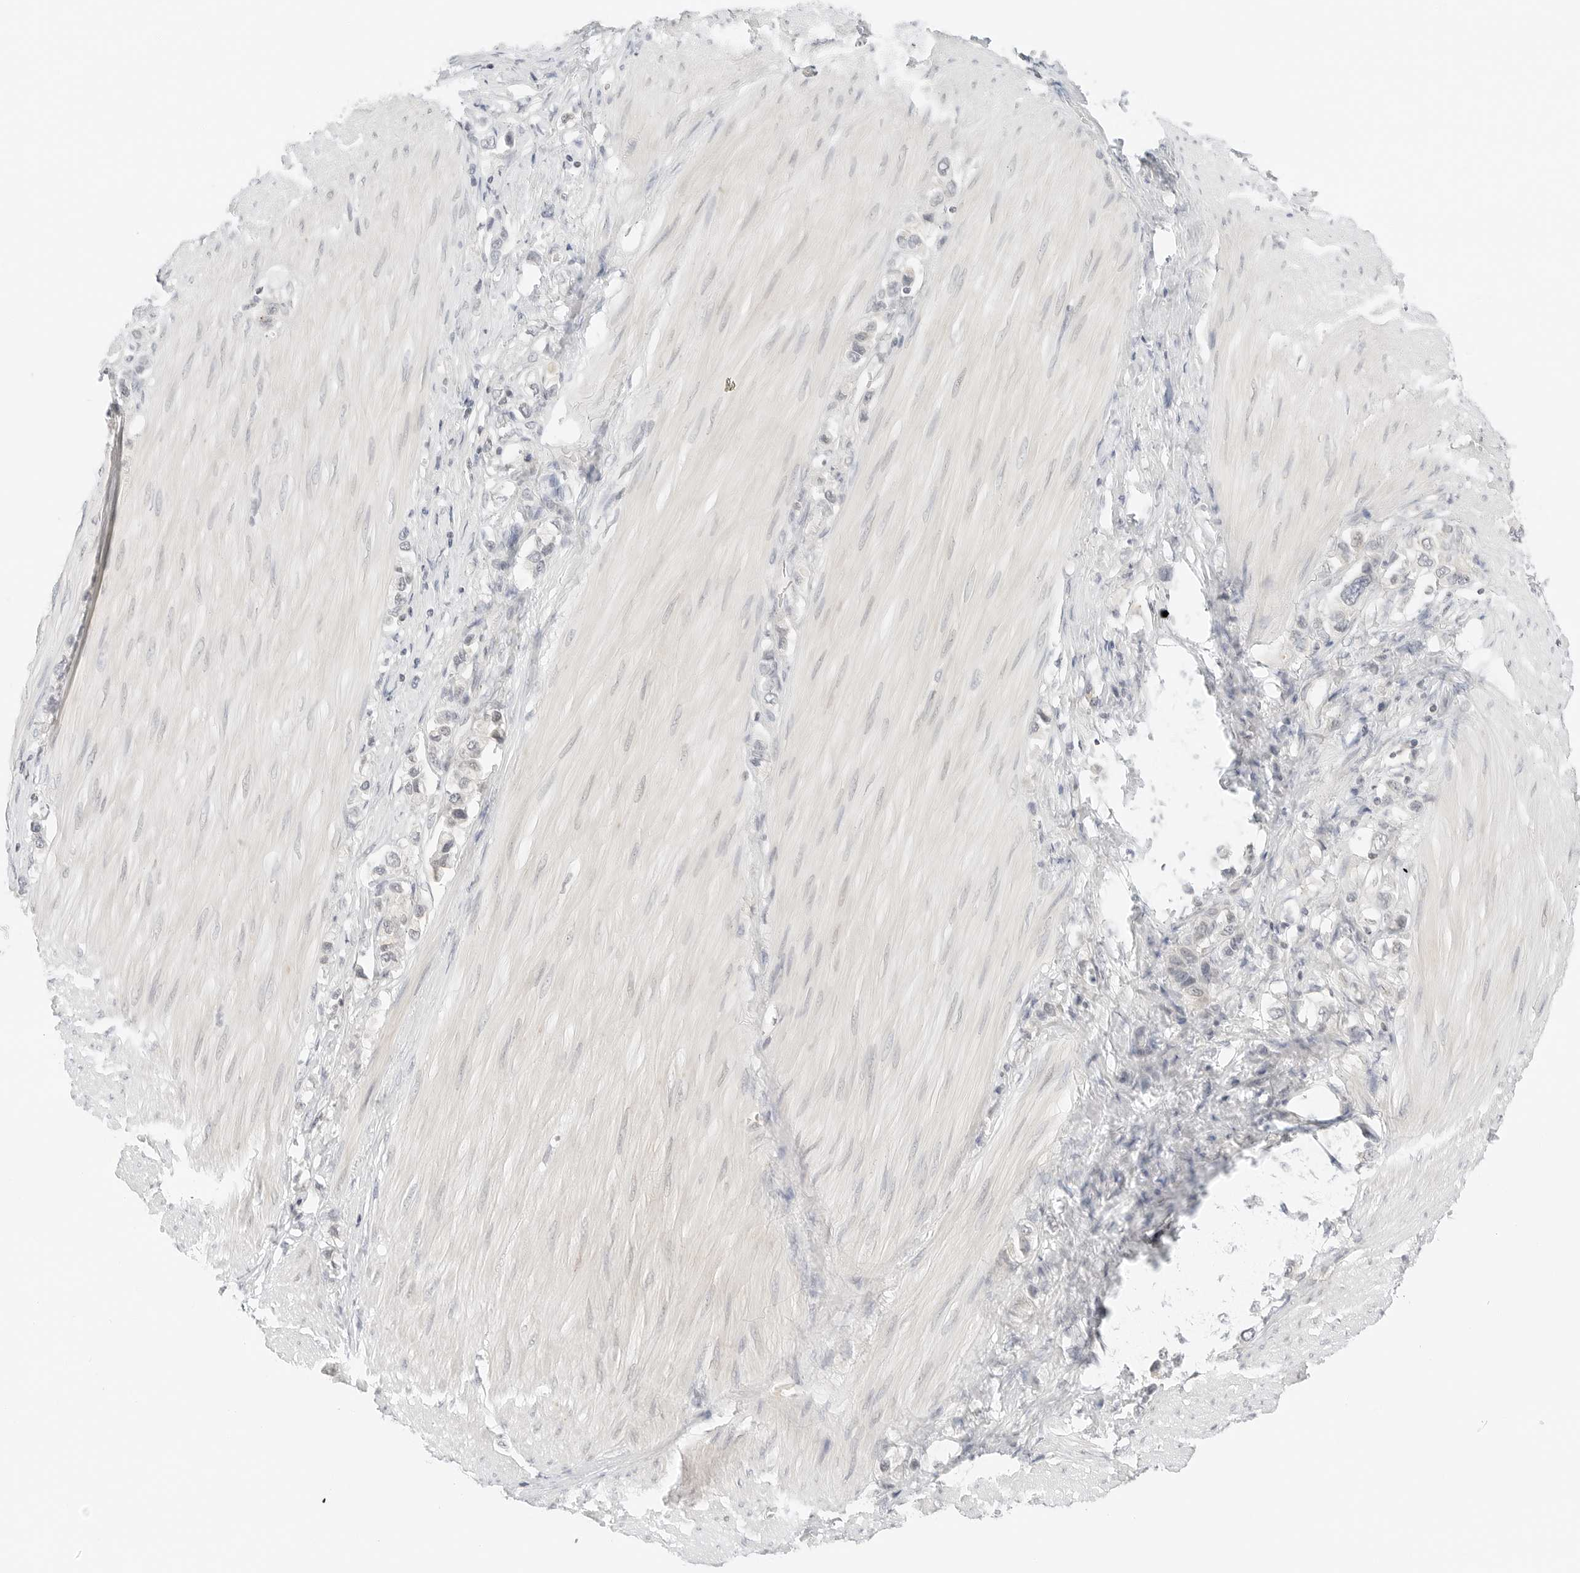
{"staining": {"intensity": "negative", "quantity": "none", "location": "none"}, "tissue": "stomach cancer", "cell_type": "Tumor cells", "image_type": "cancer", "snomed": [{"axis": "morphology", "description": "Adenocarcinoma, NOS"}, {"axis": "topography", "description": "Stomach"}], "caption": "DAB (3,3'-diaminobenzidine) immunohistochemical staining of stomach adenocarcinoma demonstrates no significant expression in tumor cells.", "gene": "IQCC", "patient": {"sex": "female", "age": 65}}